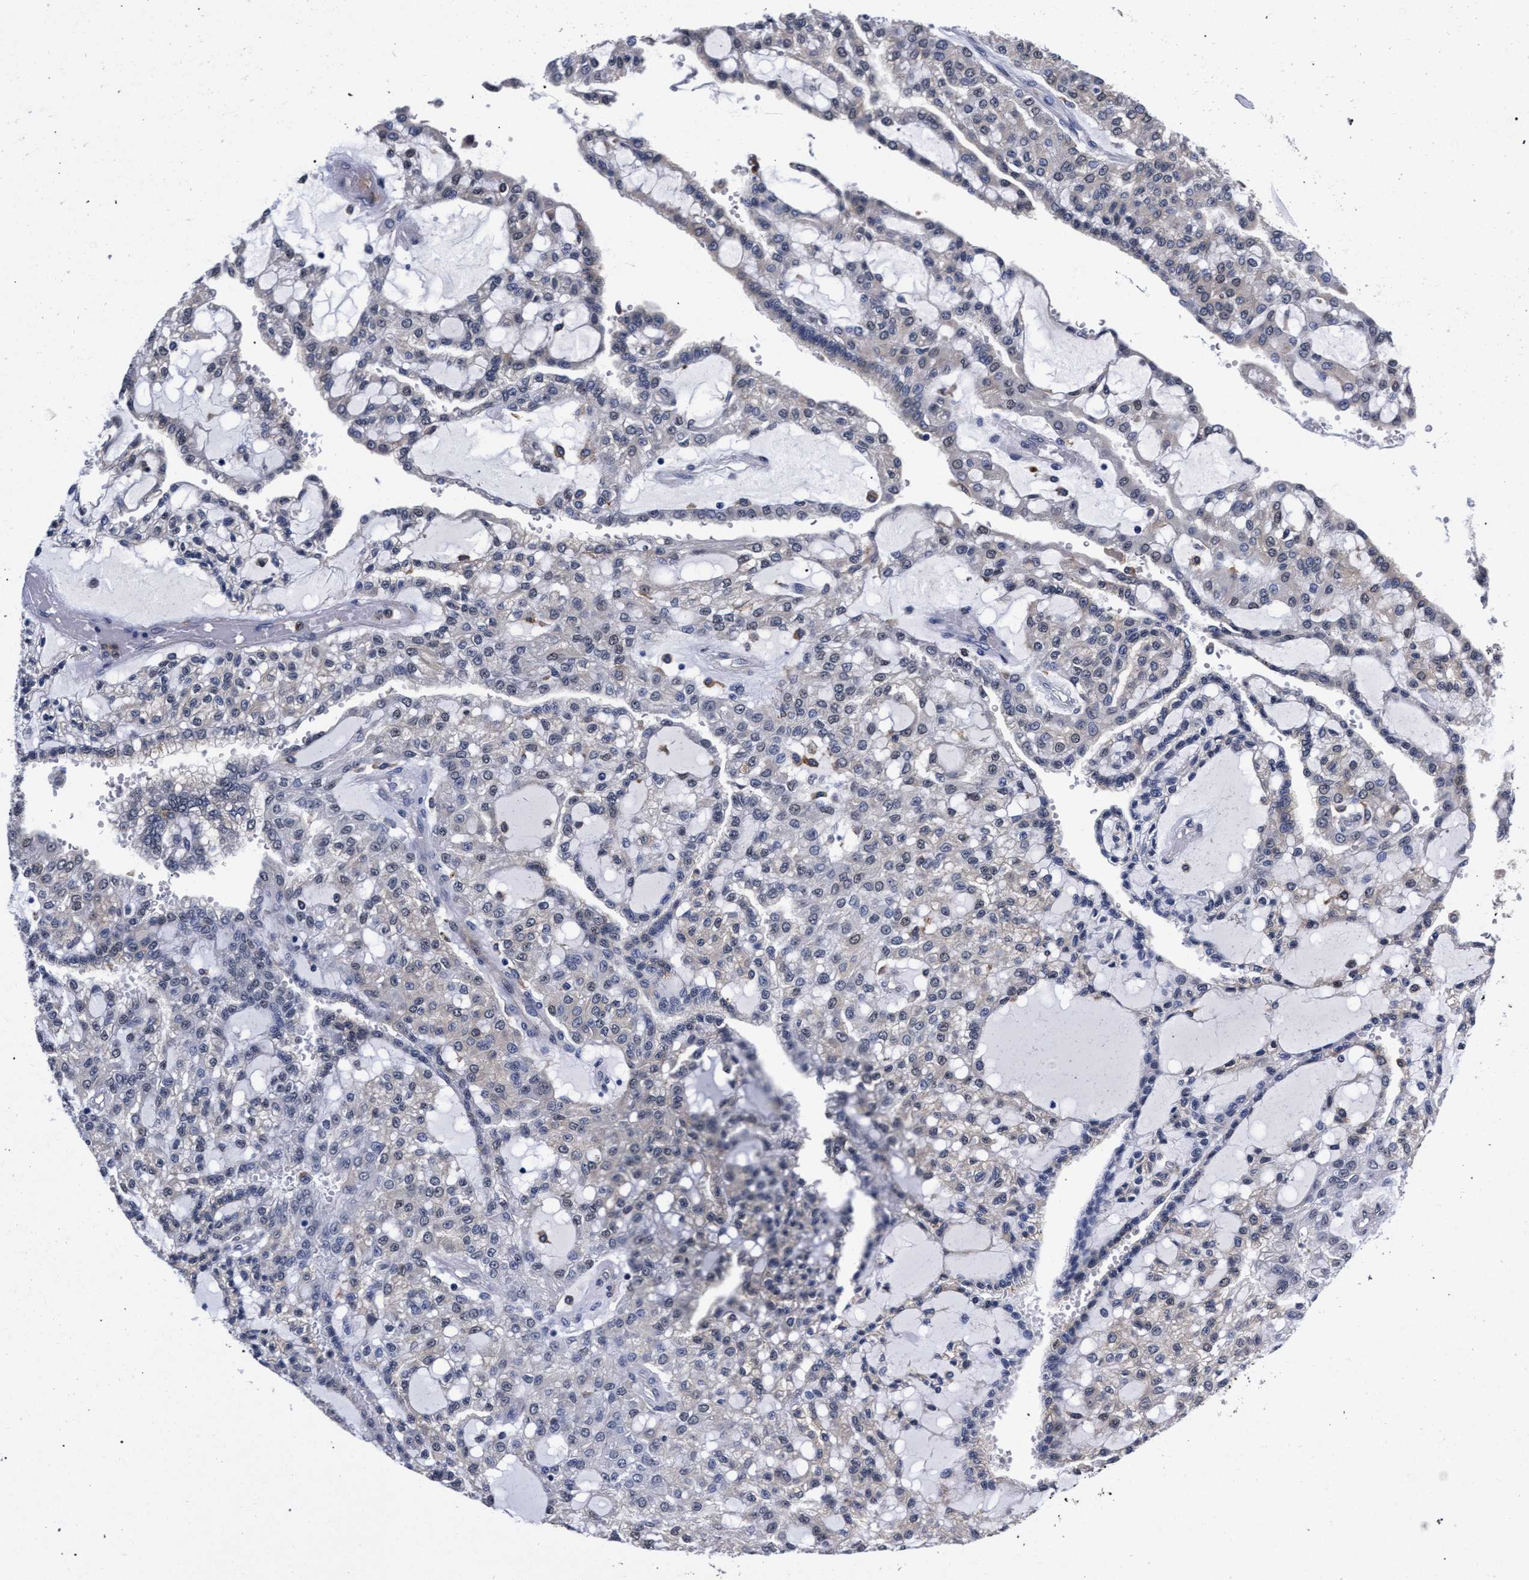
{"staining": {"intensity": "weak", "quantity": "<25%", "location": "nuclear"}, "tissue": "renal cancer", "cell_type": "Tumor cells", "image_type": "cancer", "snomed": [{"axis": "morphology", "description": "Adenocarcinoma, NOS"}, {"axis": "topography", "description": "Kidney"}], "caption": "Tumor cells show no significant positivity in renal cancer (adenocarcinoma).", "gene": "ZNF462", "patient": {"sex": "male", "age": 63}}